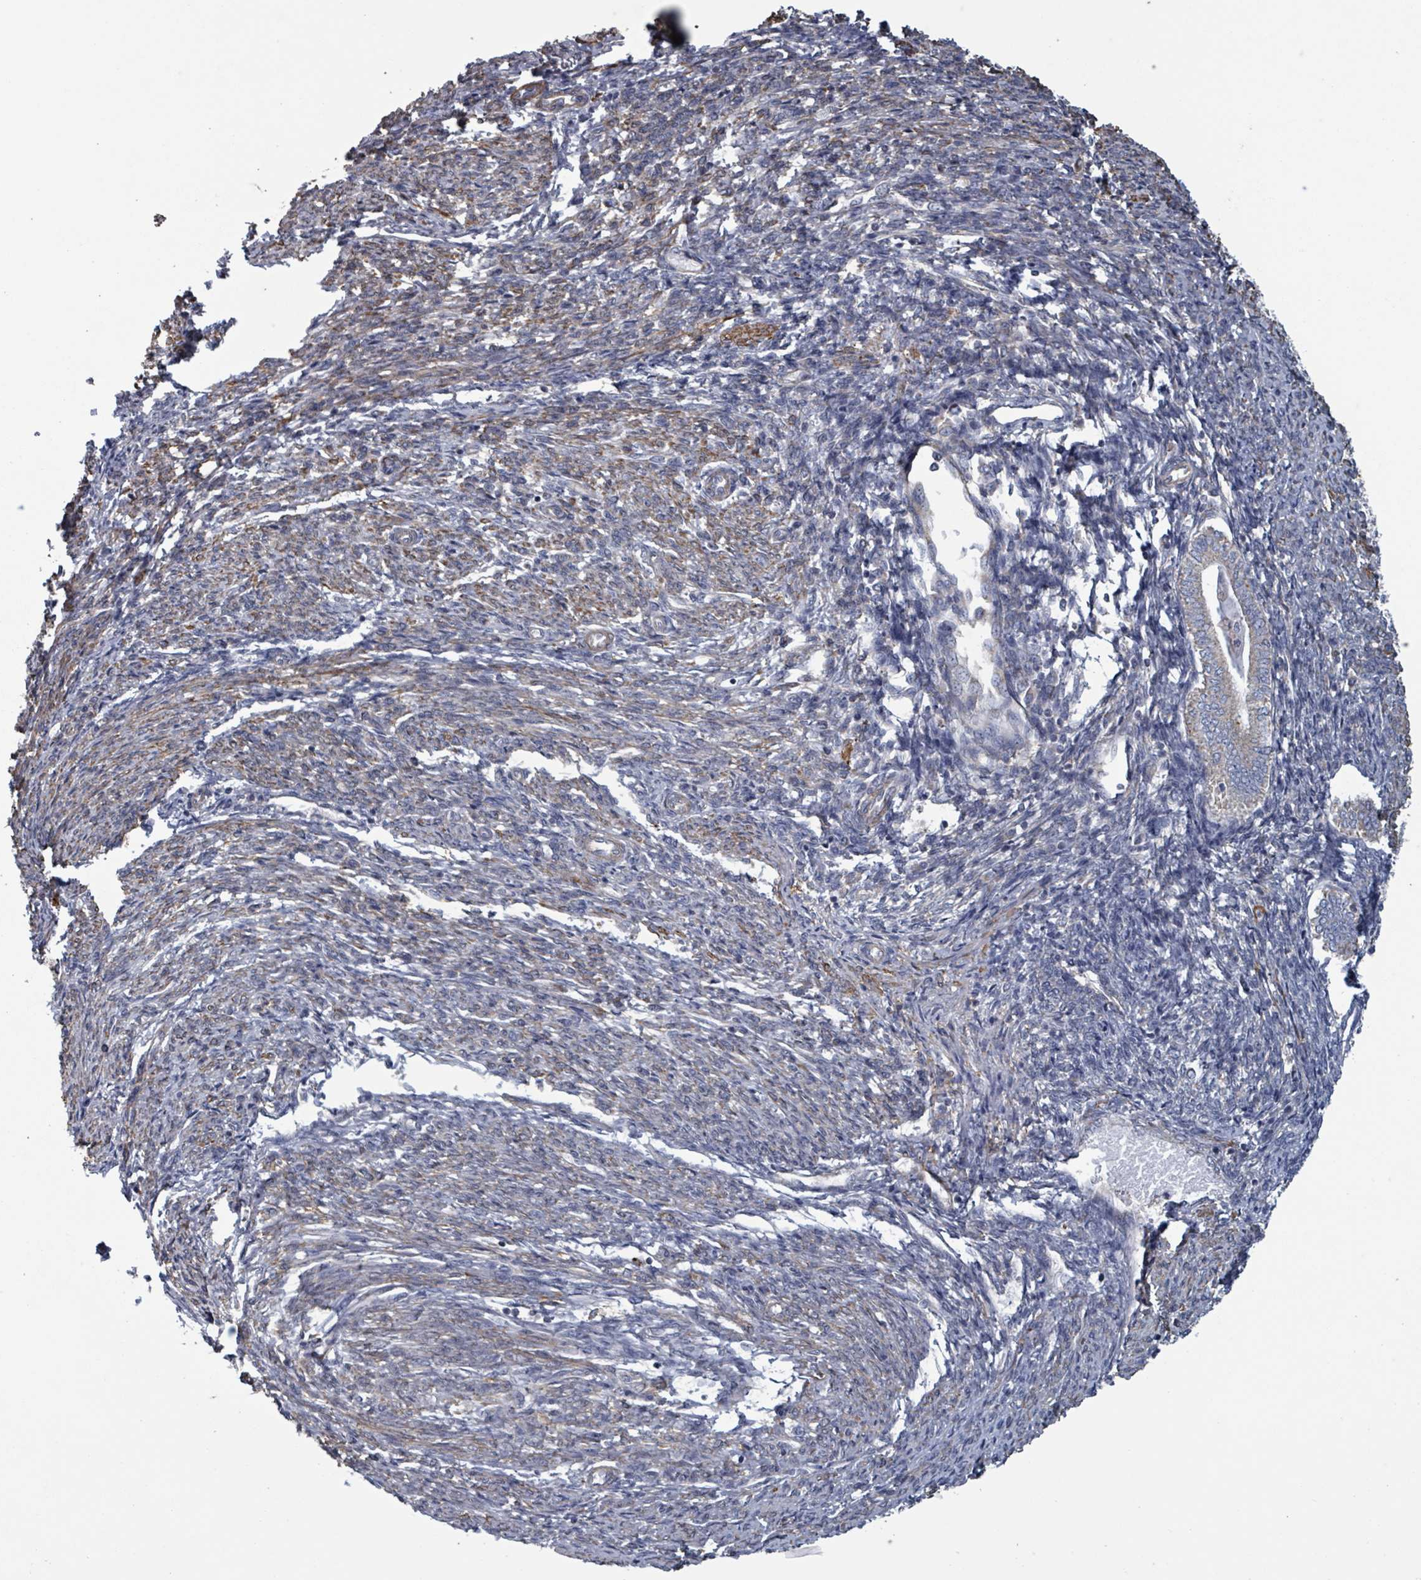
{"staining": {"intensity": "moderate", "quantity": "25%-75%", "location": "cytoplasmic/membranous"}, "tissue": "smooth muscle", "cell_type": "Smooth muscle cells", "image_type": "normal", "snomed": [{"axis": "morphology", "description": "Normal tissue, NOS"}, {"axis": "topography", "description": "Smooth muscle"}, {"axis": "topography", "description": "Uterus"}], "caption": "Smooth muscle stained with a brown dye shows moderate cytoplasmic/membranous positive expression in approximately 25%-75% of smooth muscle cells.", "gene": "ADCK1", "patient": {"sex": "female", "age": 59}}